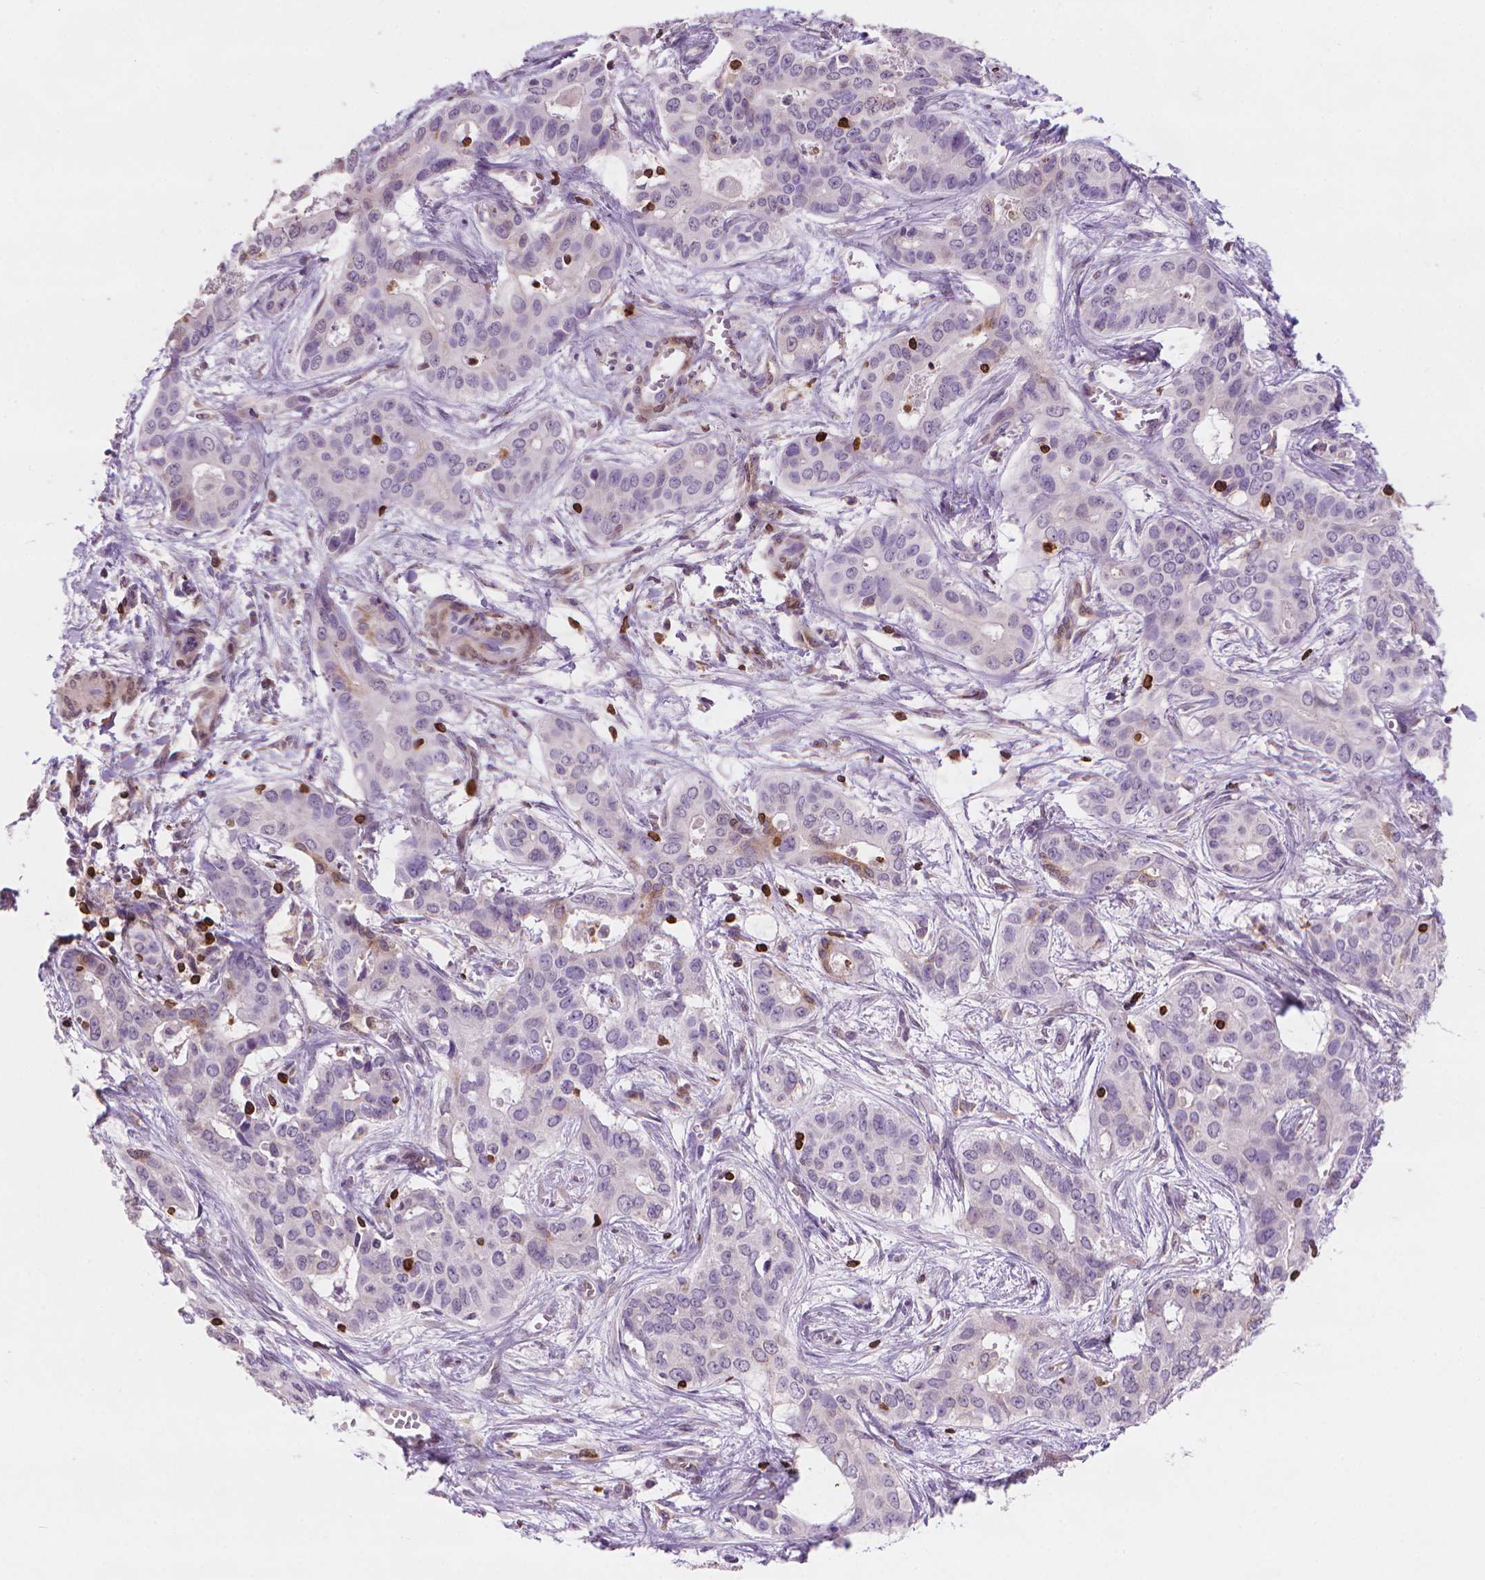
{"staining": {"intensity": "negative", "quantity": "none", "location": "none"}, "tissue": "liver cancer", "cell_type": "Tumor cells", "image_type": "cancer", "snomed": [{"axis": "morphology", "description": "Cholangiocarcinoma"}, {"axis": "topography", "description": "Liver"}], "caption": "Immunohistochemistry (IHC) image of neoplastic tissue: cholangiocarcinoma (liver) stained with DAB (3,3'-diaminobenzidine) reveals no significant protein staining in tumor cells. (DAB IHC, high magnification).", "gene": "BCL2", "patient": {"sex": "female", "age": 65}}